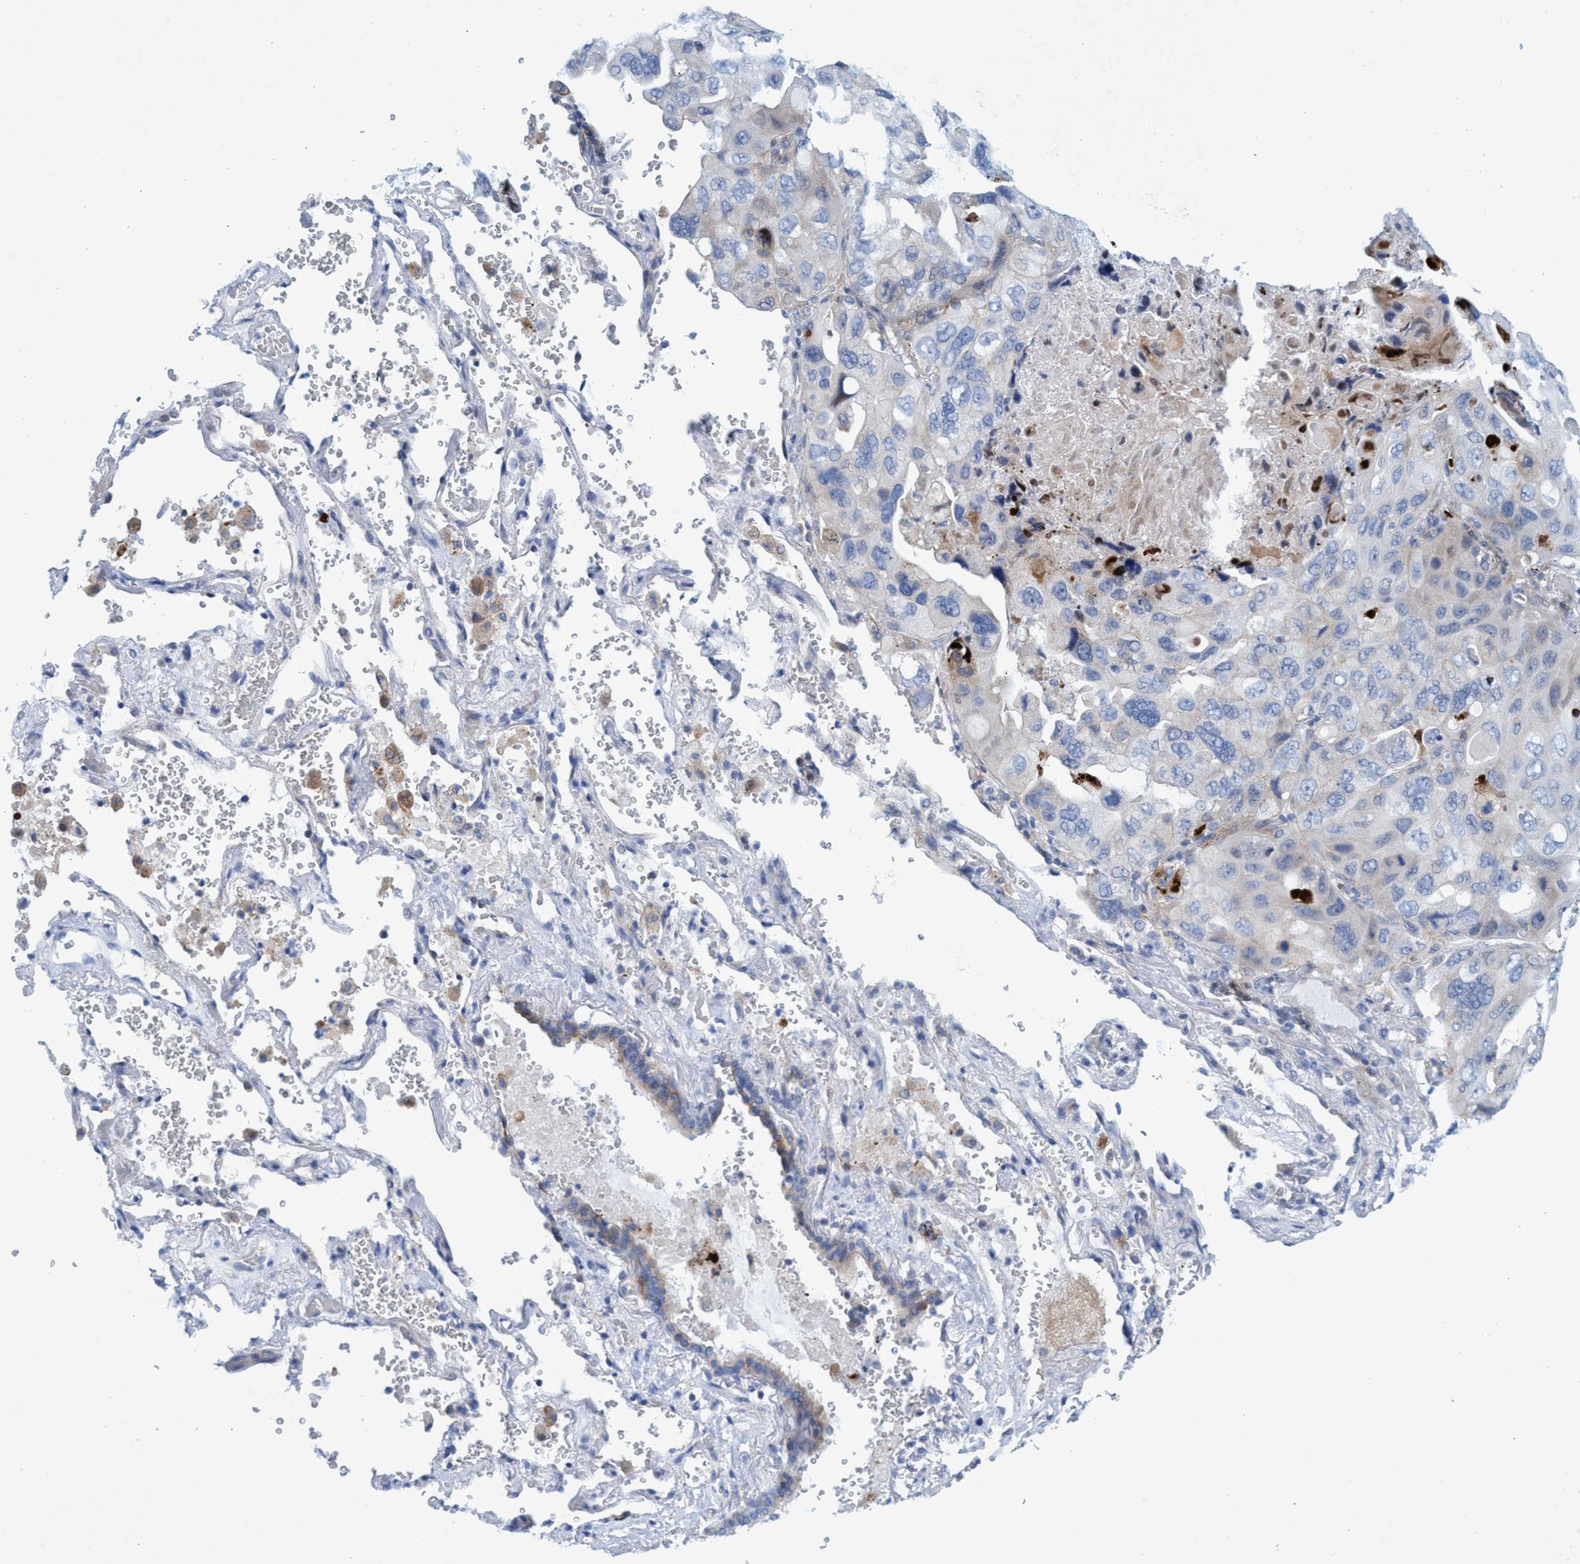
{"staining": {"intensity": "negative", "quantity": "none", "location": "none"}, "tissue": "lung cancer", "cell_type": "Tumor cells", "image_type": "cancer", "snomed": [{"axis": "morphology", "description": "Squamous cell carcinoma, NOS"}, {"axis": "topography", "description": "Lung"}], "caption": "Immunohistochemistry (IHC) of human lung cancer reveals no expression in tumor cells. (DAB (3,3'-diaminobenzidine) immunohistochemistry, high magnification).", "gene": "R3HCC1", "patient": {"sex": "female", "age": 73}}